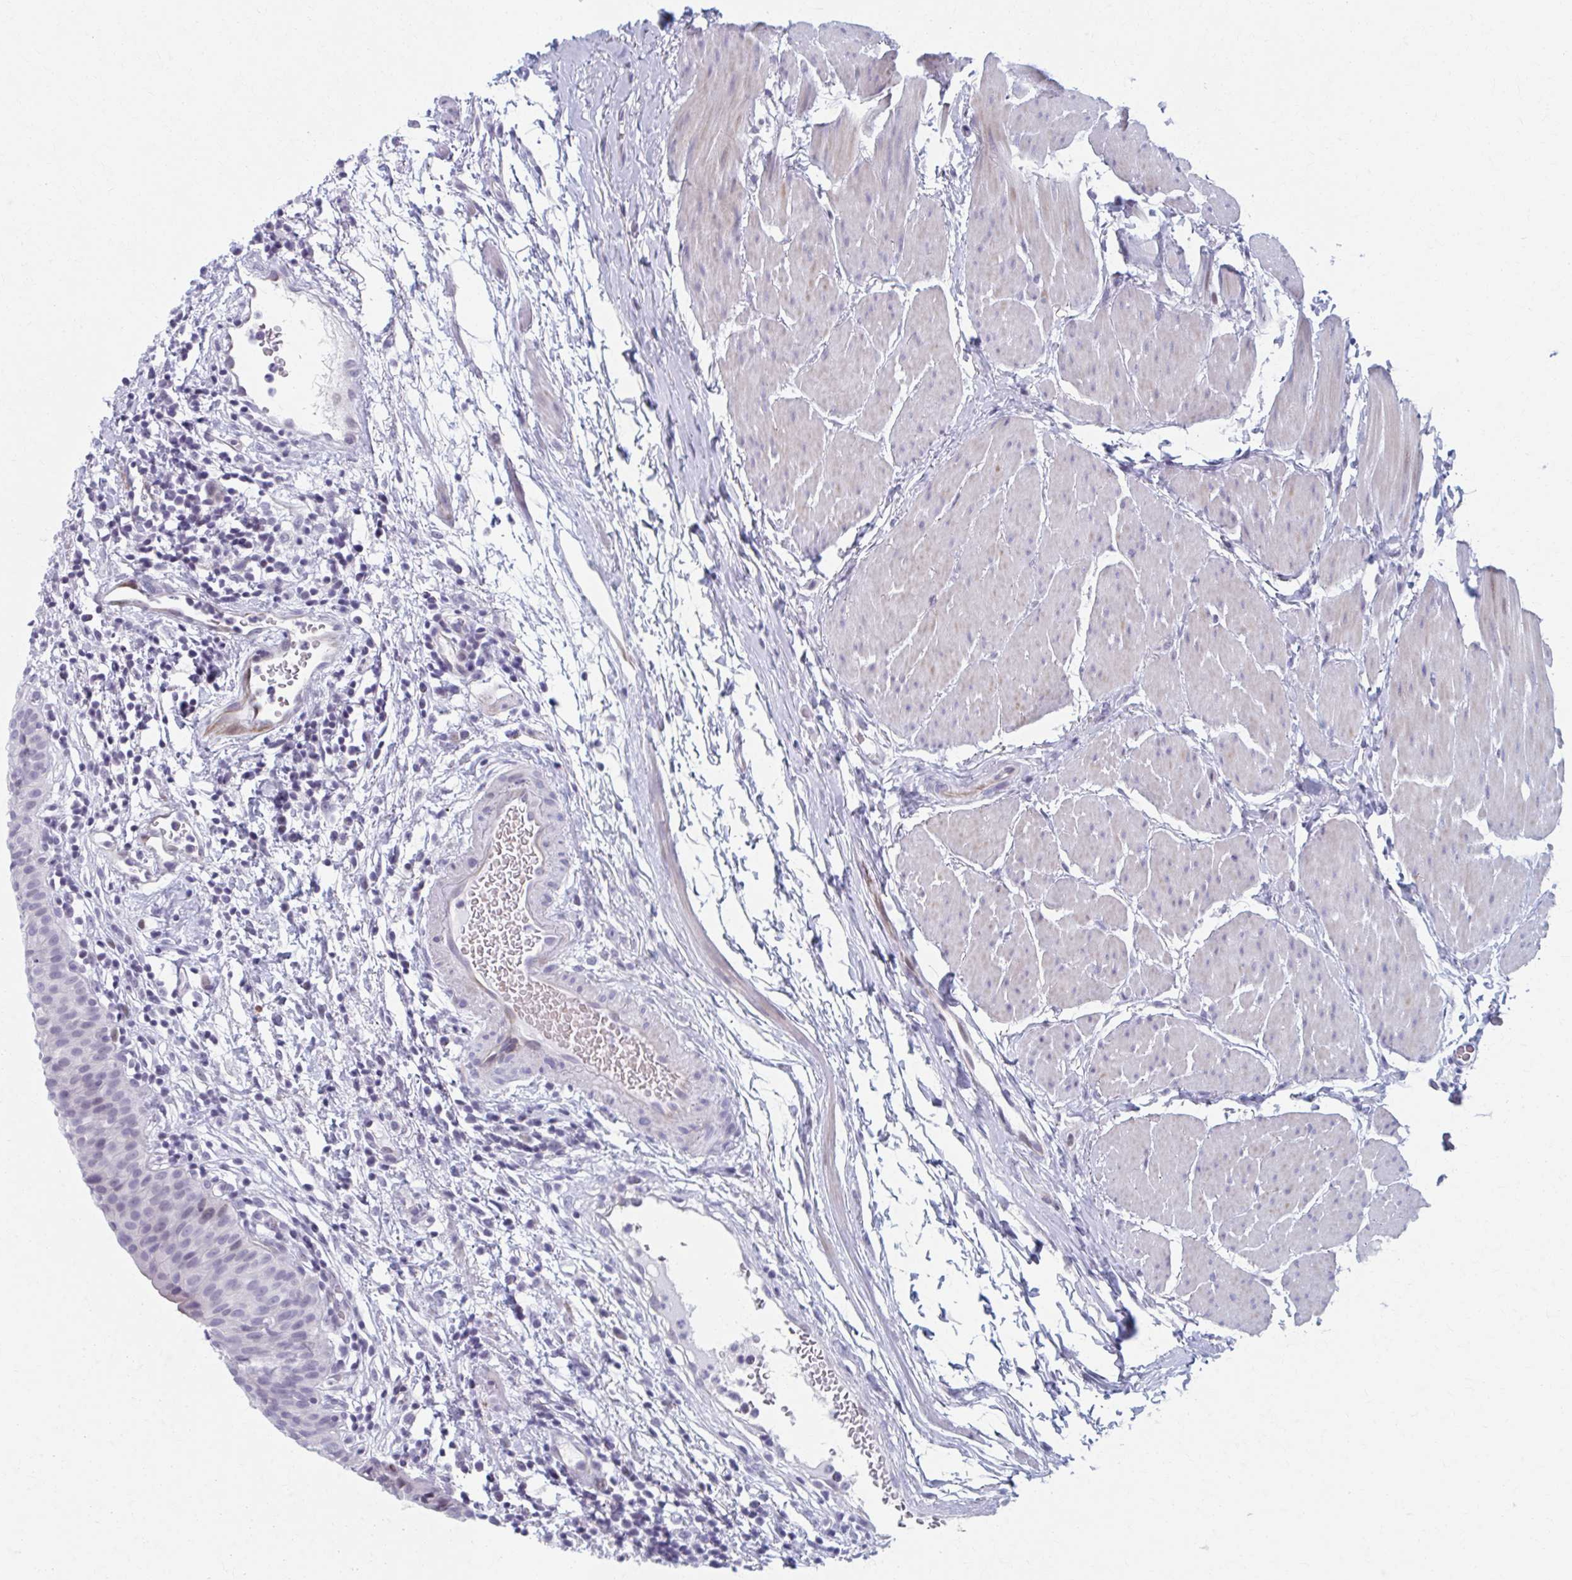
{"staining": {"intensity": "weak", "quantity": "25%-75%", "location": "nuclear"}, "tissue": "urinary bladder", "cell_type": "Urothelial cells", "image_type": "normal", "snomed": [{"axis": "morphology", "description": "Normal tissue, NOS"}, {"axis": "morphology", "description": "Inflammation, NOS"}, {"axis": "topography", "description": "Urinary bladder"}], "caption": "About 25%-75% of urothelial cells in unremarkable human urinary bladder reveal weak nuclear protein positivity as visualized by brown immunohistochemical staining.", "gene": "ABHD16B", "patient": {"sex": "male", "age": 57}}